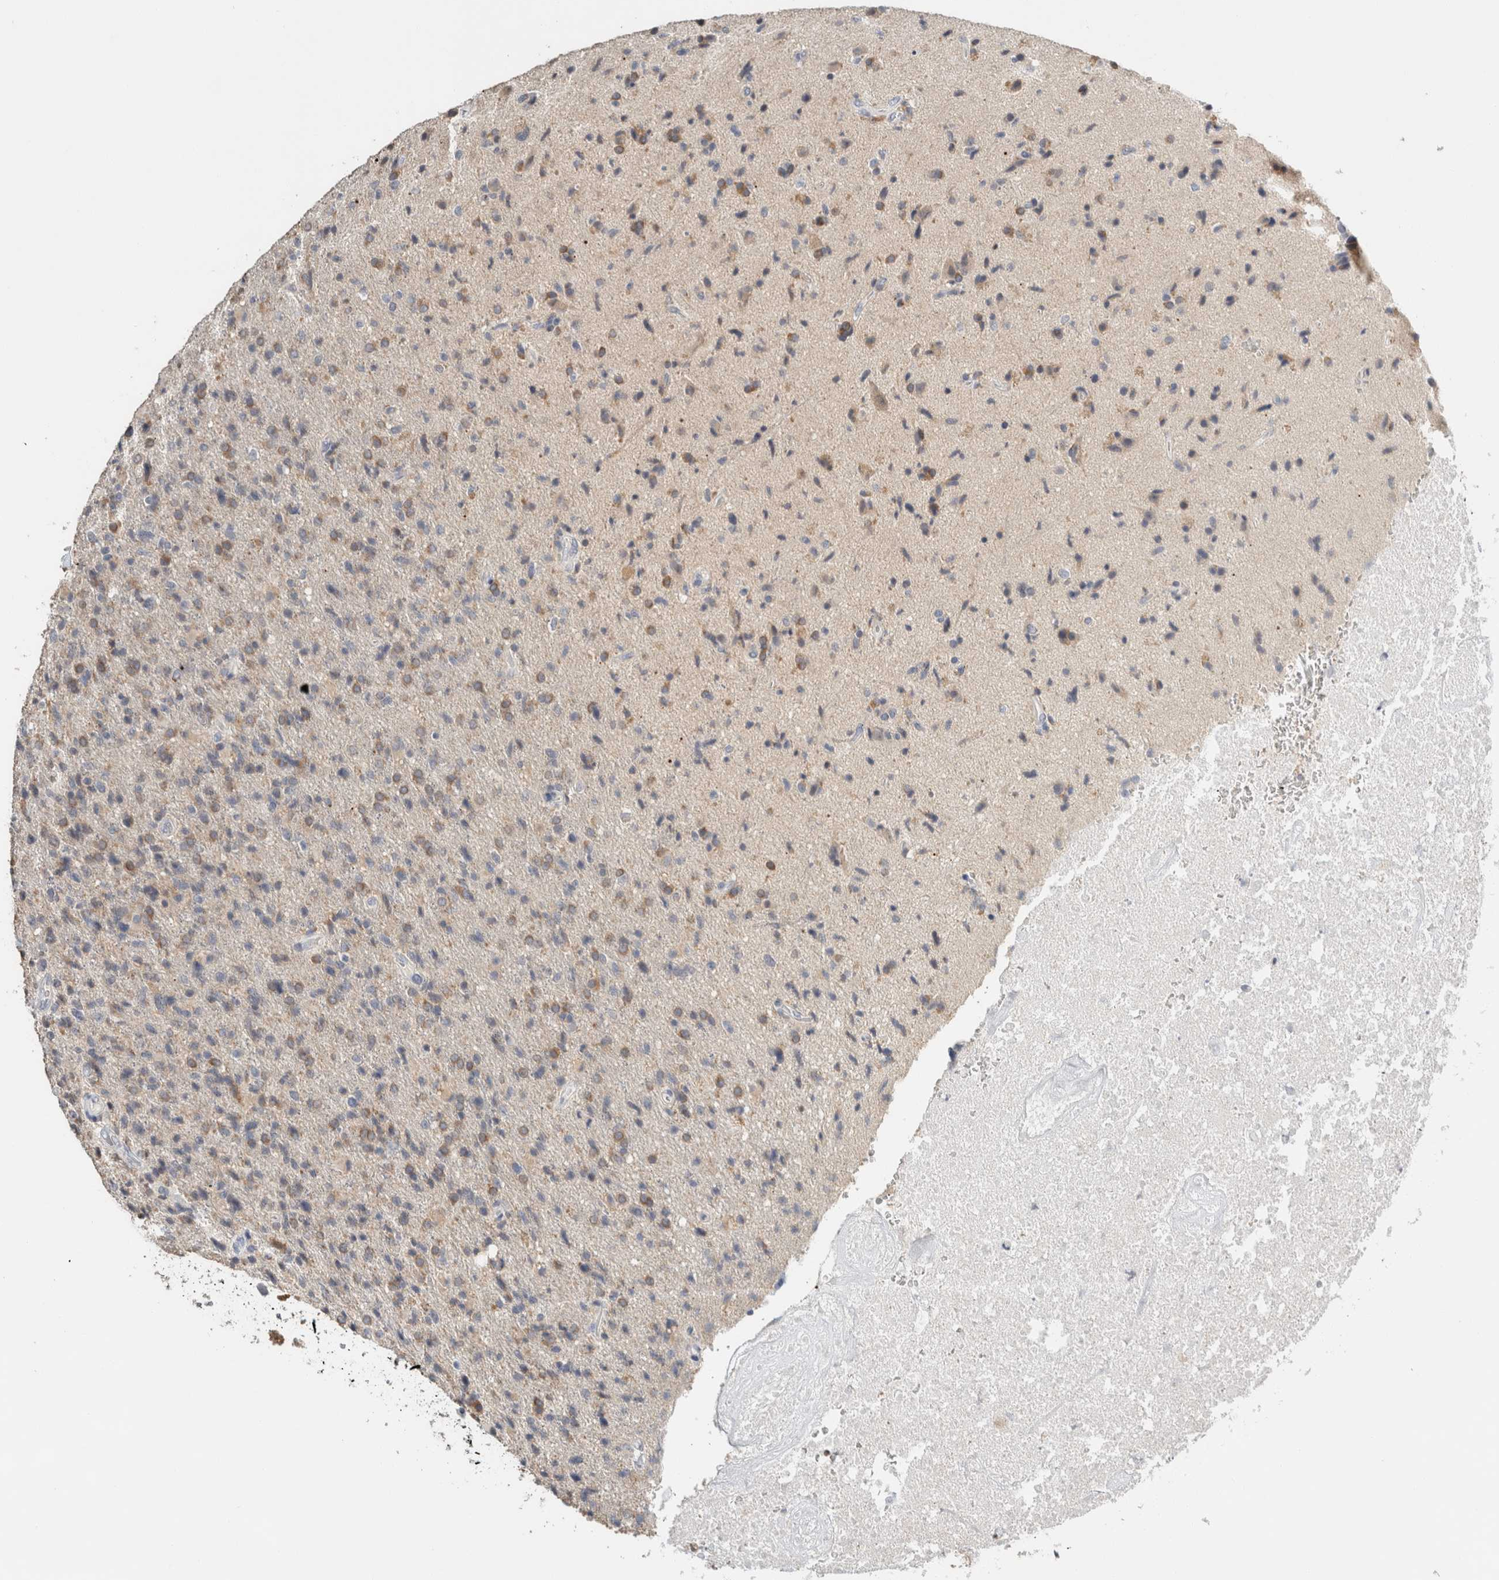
{"staining": {"intensity": "moderate", "quantity": "<25%", "location": "cytoplasmic/membranous"}, "tissue": "glioma", "cell_type": "Tumor cells", "image_type": "cancer", "snomed": [{"axis": "morphology", "description": "Glioma, malignant, High grade"}, {"axis": "topography", "description": "Brain"}], "caption": "This histopathology image demonstrates immunohistochemistry staining of glioma, with low moderate cytoplasmic/membranous staining in approximately <25% of tumor cells.", "gene": "CRAT", "patient": {"sex": "male", "age": 72}}